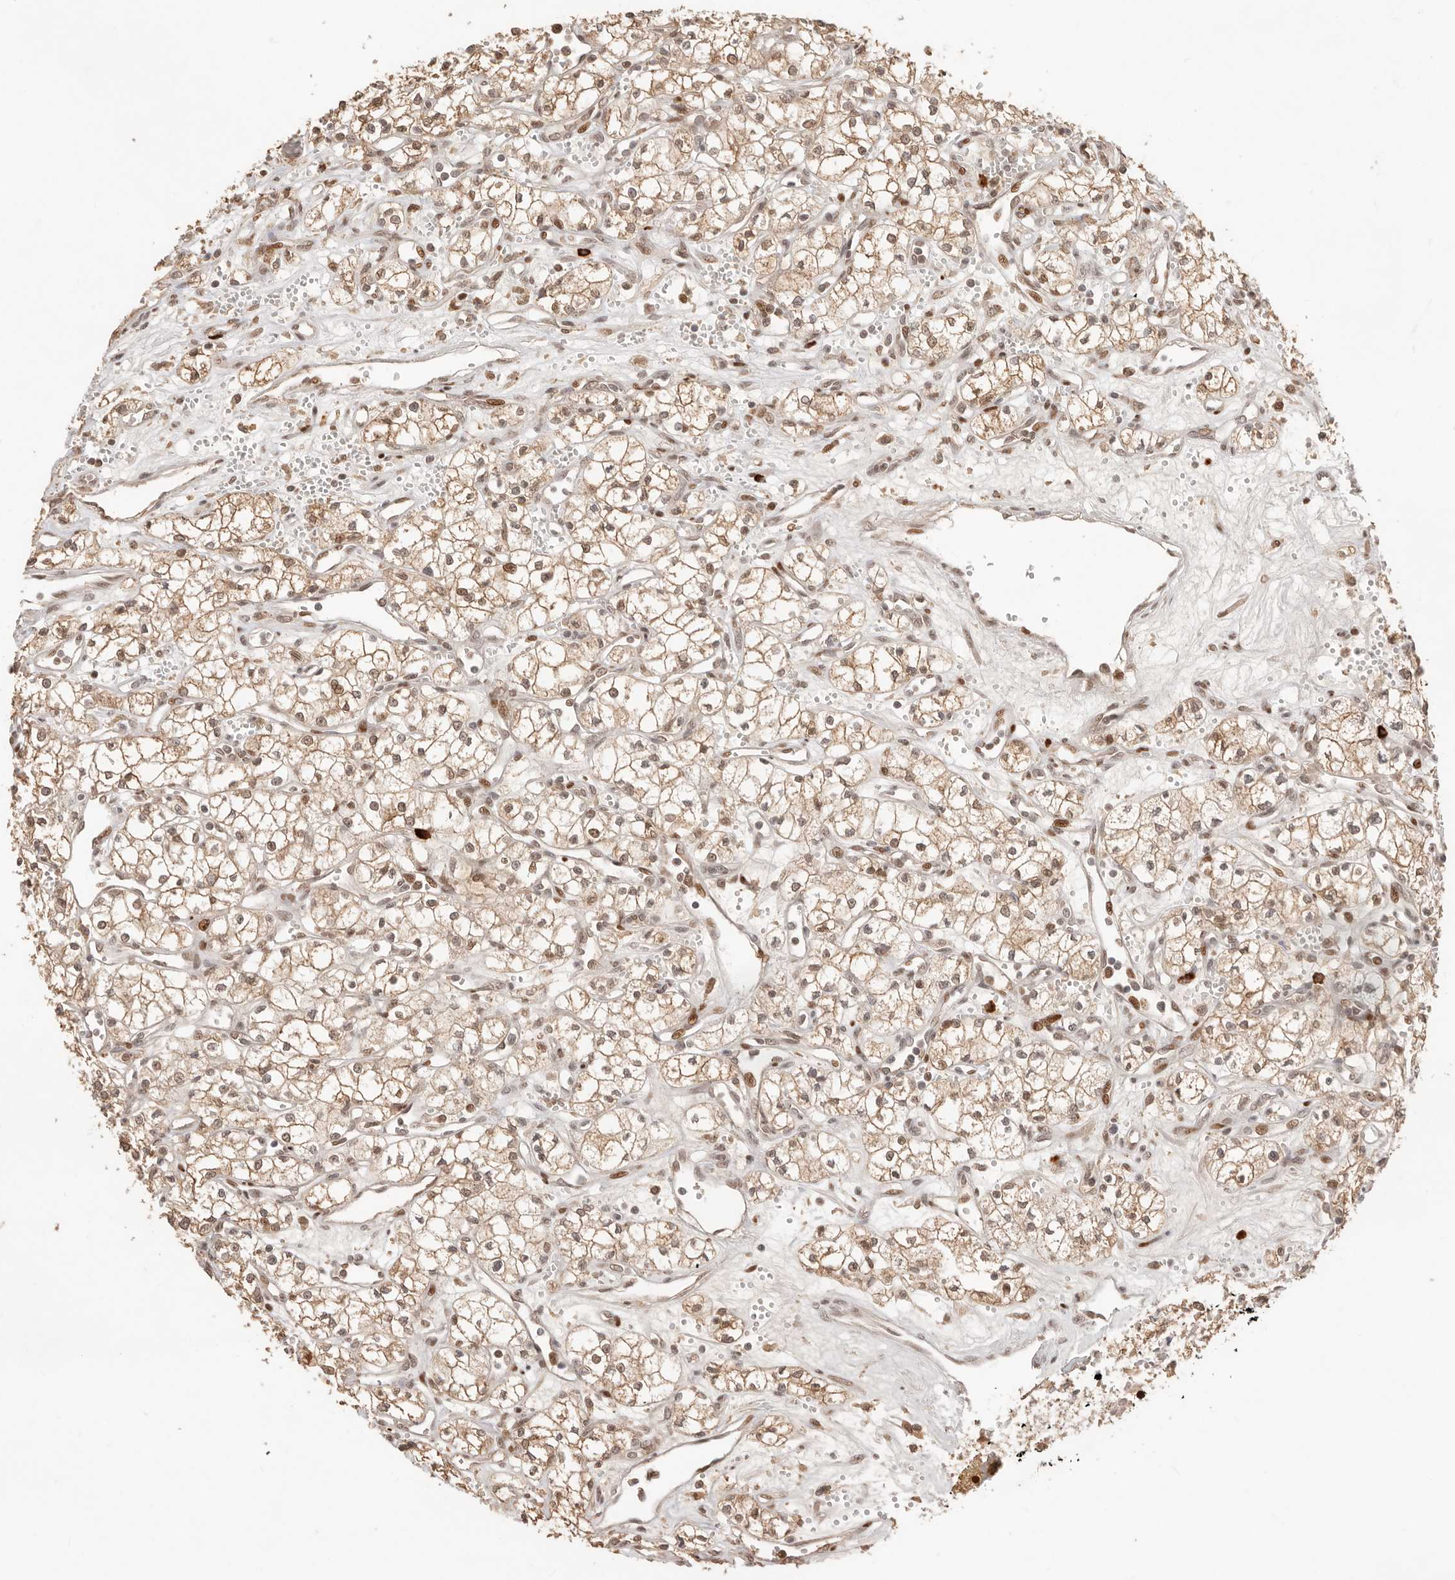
{"staining": {"intensity": "moderate", "quantity": "25%-75%", "location": "cytoplasmic/membranous,nuclear"}, "tissue": "renal cancer", "cell_type": "Tumor cells", "image_type": "cancer", "snomed": [{"axis": "morphology", "description": "Adenocarcinoma, NOS"}, {"axis": "topography", "description": "Kidney"}], "caption": "Immunohistochemical staining of renal cancer reveals moderate cytoplasmic/membranous and nuclear protein staining in approximately 25%-75% of tumor cells.", "gene": "NPAS2", "patient": {"sex": "male", "age": 59}}